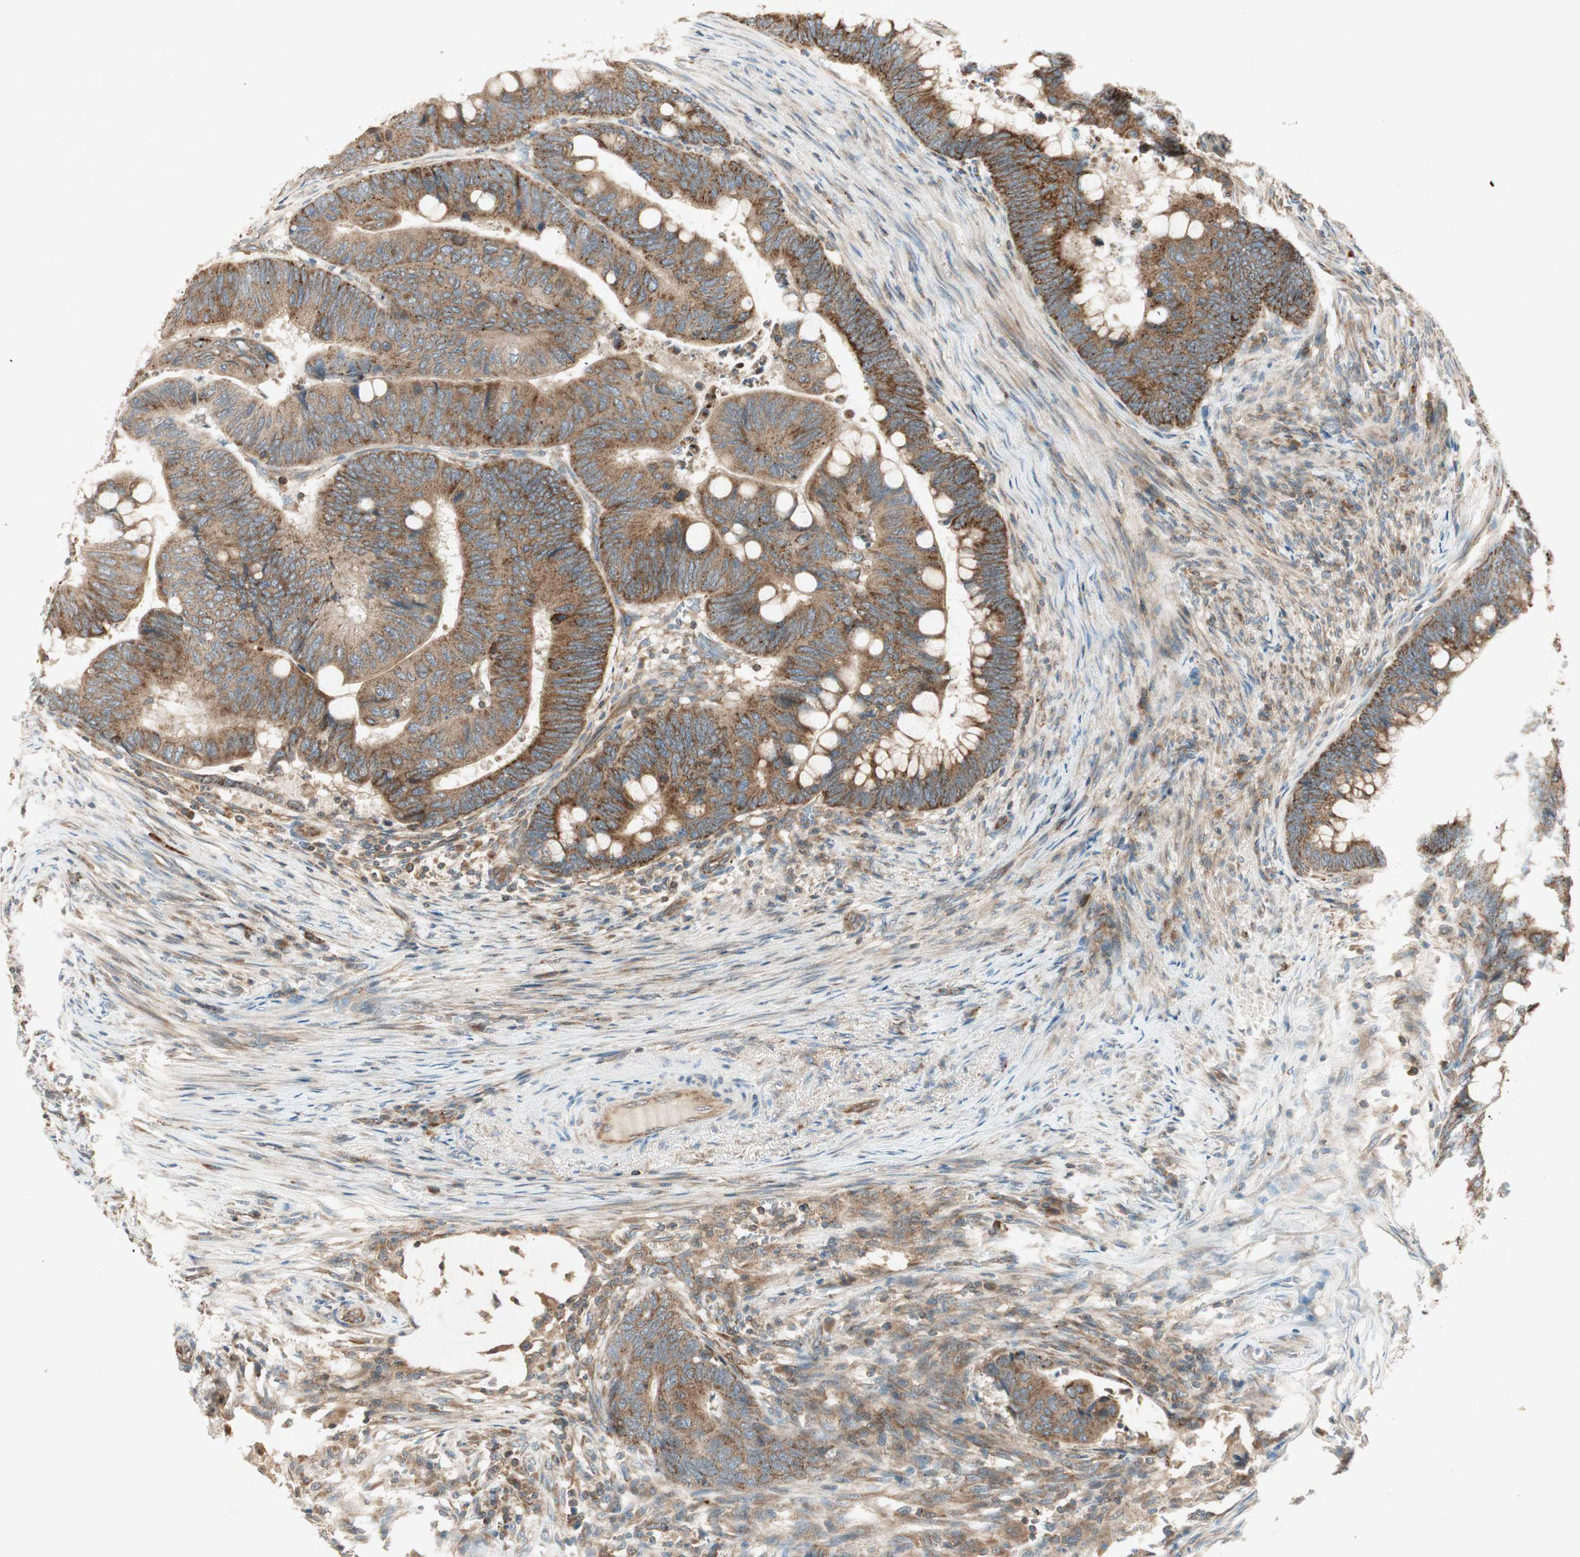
{"staining": {"intensity": "strong", "quantity": ">75%", "location": "cytoplasmic/membranous"}, "tissue": "colorectal cancer", "cell_type": "Tumor cells", "image_type": "cancer", "snomed": [{"axis": "morphology", "description": "Normal tissue, NOS"}, {"axis": "morphology", "description": "Adenocarcinoma, NOS"}, {"axis": "topography", "description": "Rectum"}, {"axis": "topography", "description": "Peripheral nerve tissue"}], "caption": "A brown stain labels strong cytoplasmic/membranous expression of a protein in adenocarcinoma (colorectal) tumor cells.", "gene": "CHADL", "patient": {"sex": "male", "age": 92}}